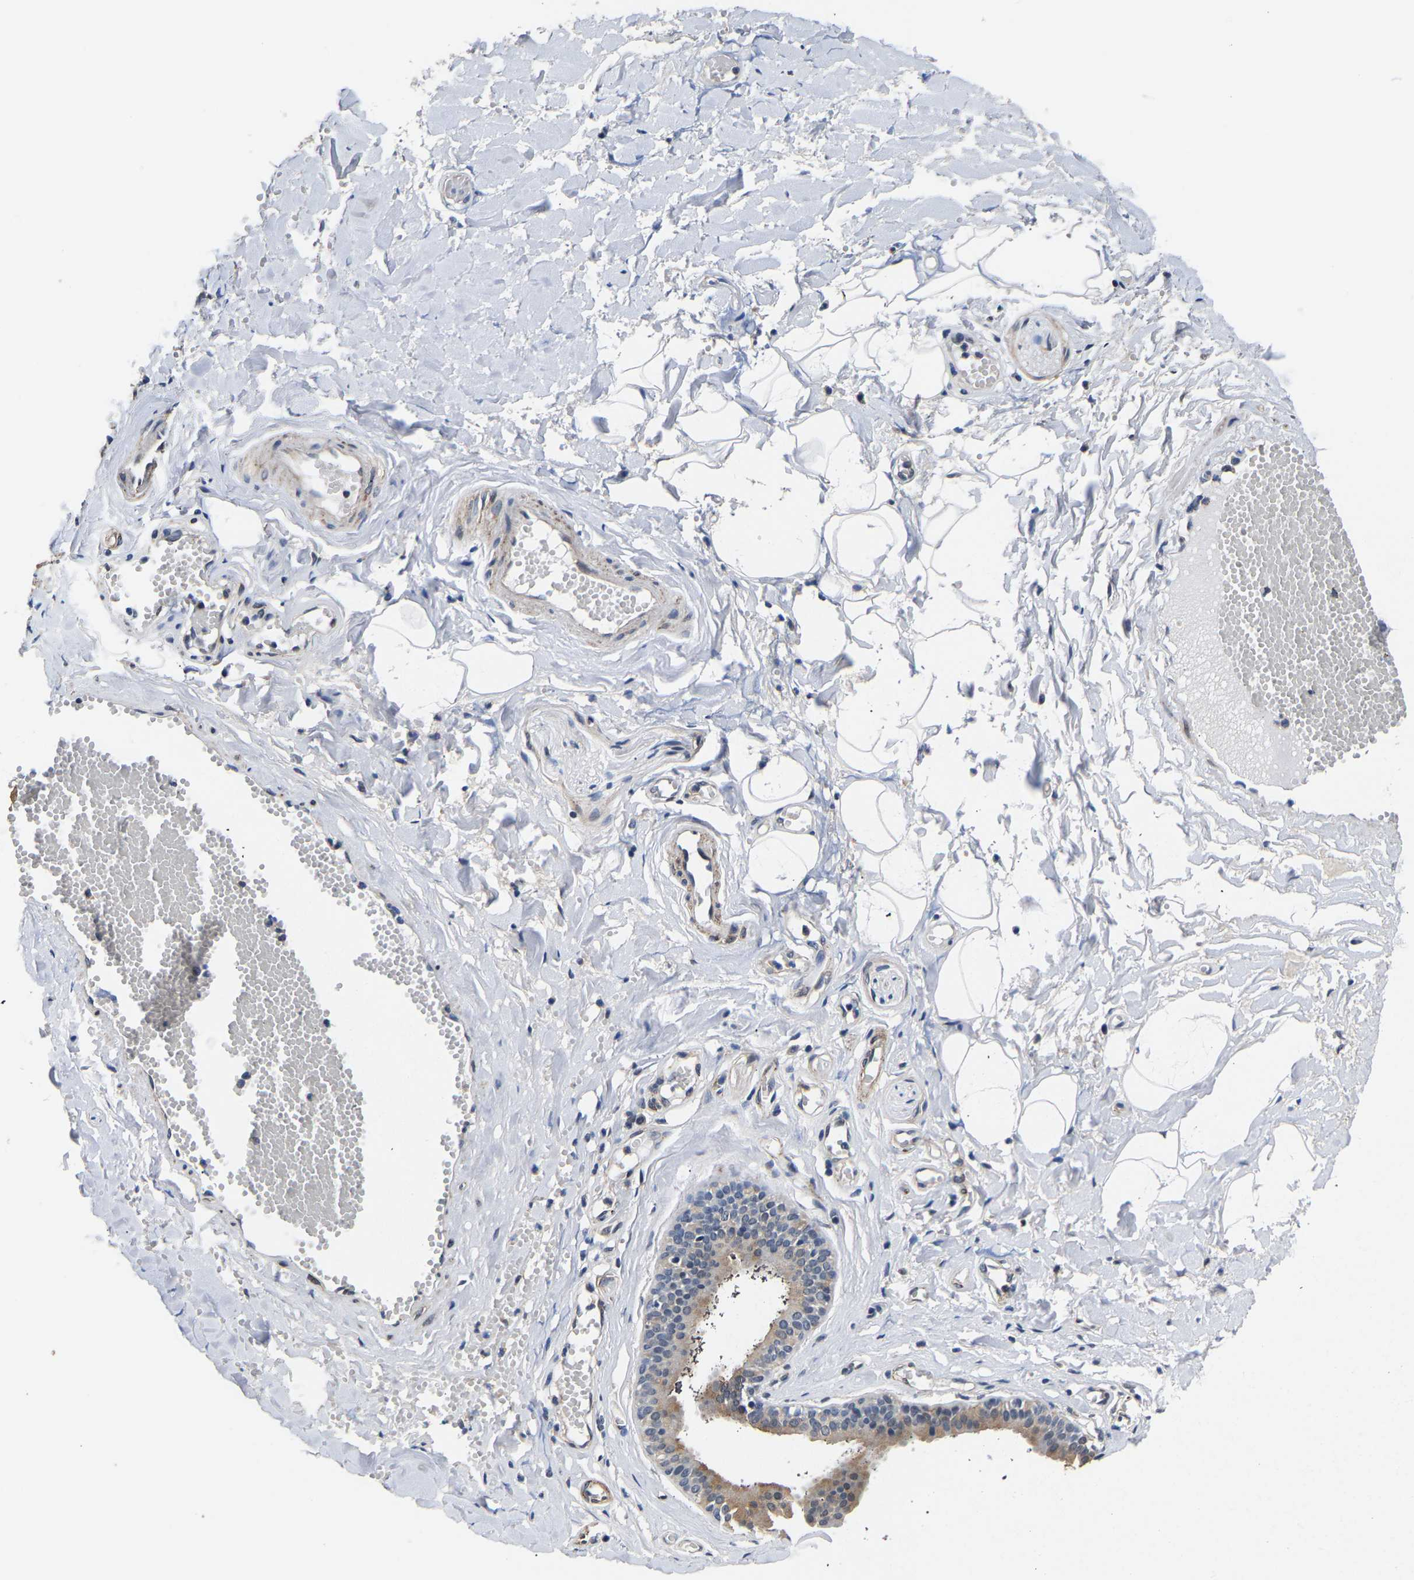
{"staining": {"intensity": "moderate", "quantity": "<25%", "location": "cytoplasmic/membranous"}, "tissue": "salivary gland", "cell_type": "Glandular cells", "image_type": "normal", "snomed": [{"axis": "morphology", "description": "Normal tissue, NOS"}, {"axis": "topography", "description": "Salivary gland"}], "caption": "Immunohistochemical staining of unremarkable salivary gland exhibits moderate cytoplasmic/membranous protein expression in about <25% of glandular cells. (DAB = brown stain, brightfield microscopy at high magnification).", "gene": "METTL16", "patient": {"sex": "male", "age": 62}}